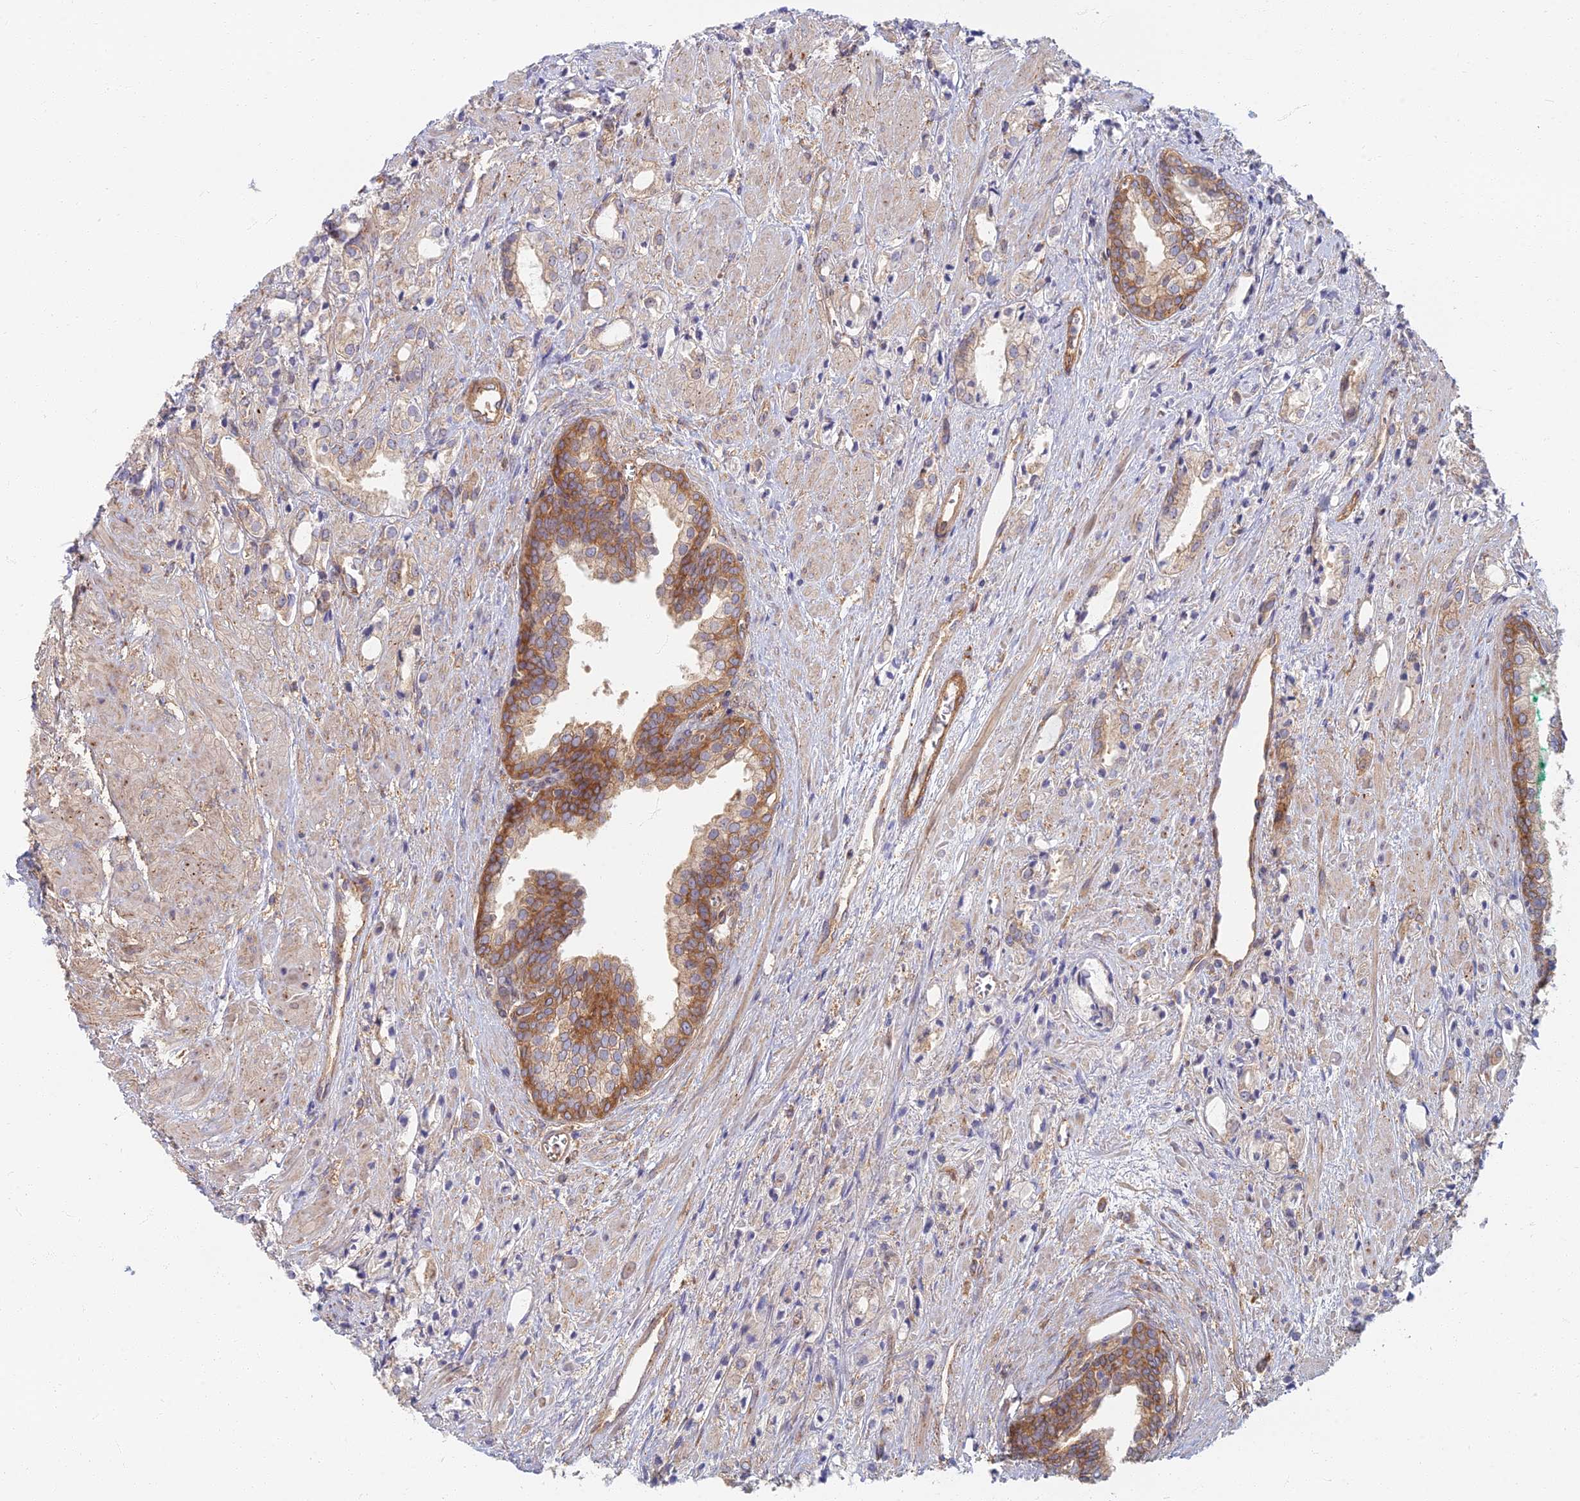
{"staining": {"intensity": "weak", "quantity": "<25%", "location": "cytoplasmic/membranous"}, "tissue": "prostate cancer", "cell_type": "Tumor cells", "image_type": "cancer", "snomed": [{"axis": "morphology", "description": "Adenocarcinoma, High grade"}, {"axis": "topography", "description": "Prostate"}], "caption": "Immunohistochemistry image of neoplastic tissue: human prostate cancer stained with DAB (3,3'-diaminobenzidine) reveals no significant protein expression in tumor cells.", "gene": "RBSN", "patient": {"sex": "male", "age": 50}}